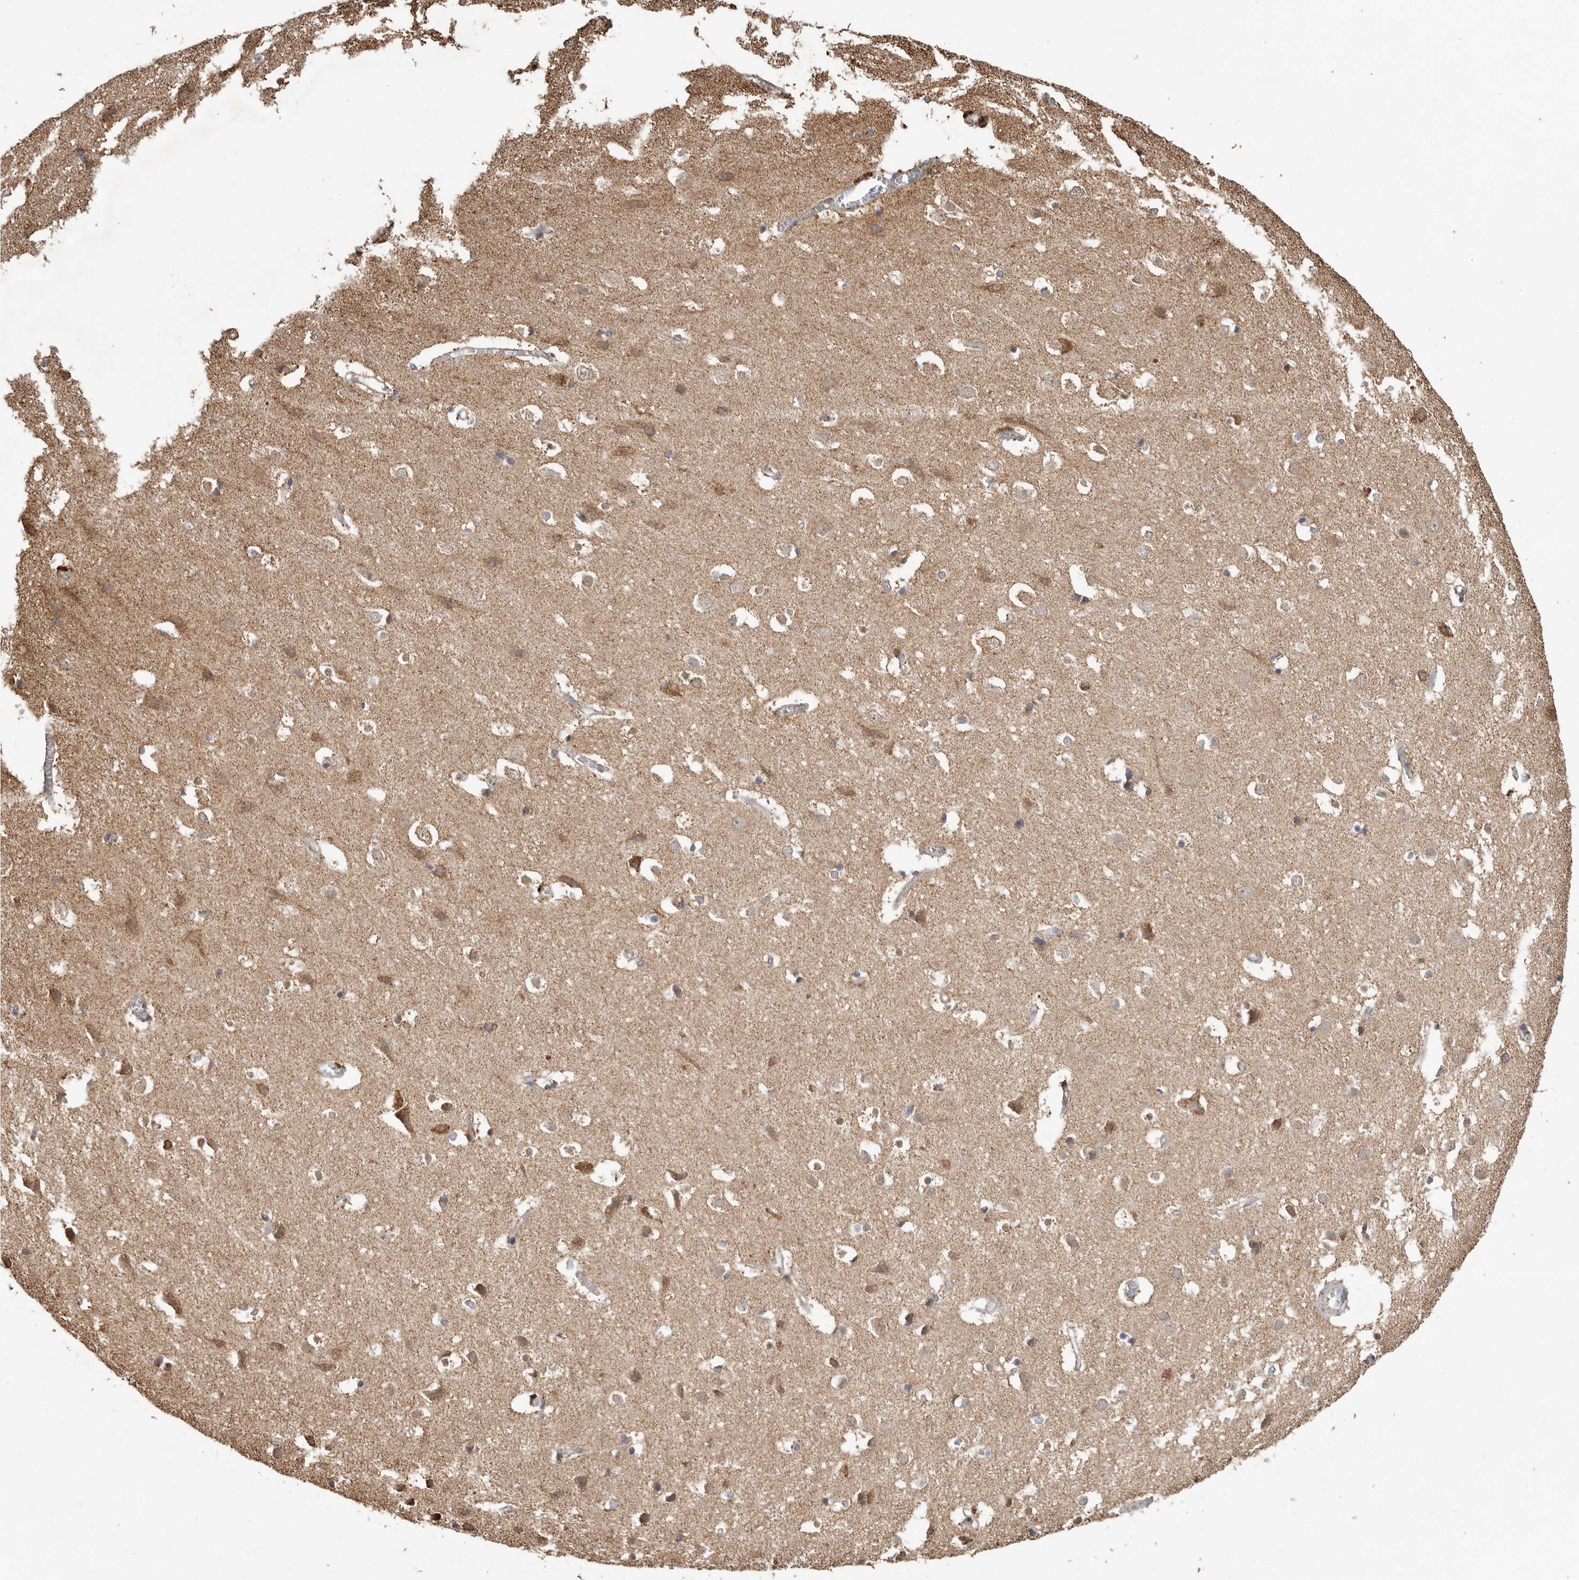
{"staining": {"intensity": "negative", "quantity": "none", "location": "none"}, "tissue": "cerebral cortex", "cell_type": "Endothelial cells", "image_type": "normal", "snomed": [{"axis": "morphology", "description": "Normal tissue, NOS"}, {"axis": "topography", "description": "Cerebral cortex"}], "caption": "Endothelial cells show no significant positivity in unremarkable cerebral cortex.", "gene": "GCNT2", "patient": {"sex": "male", "age": 54}}